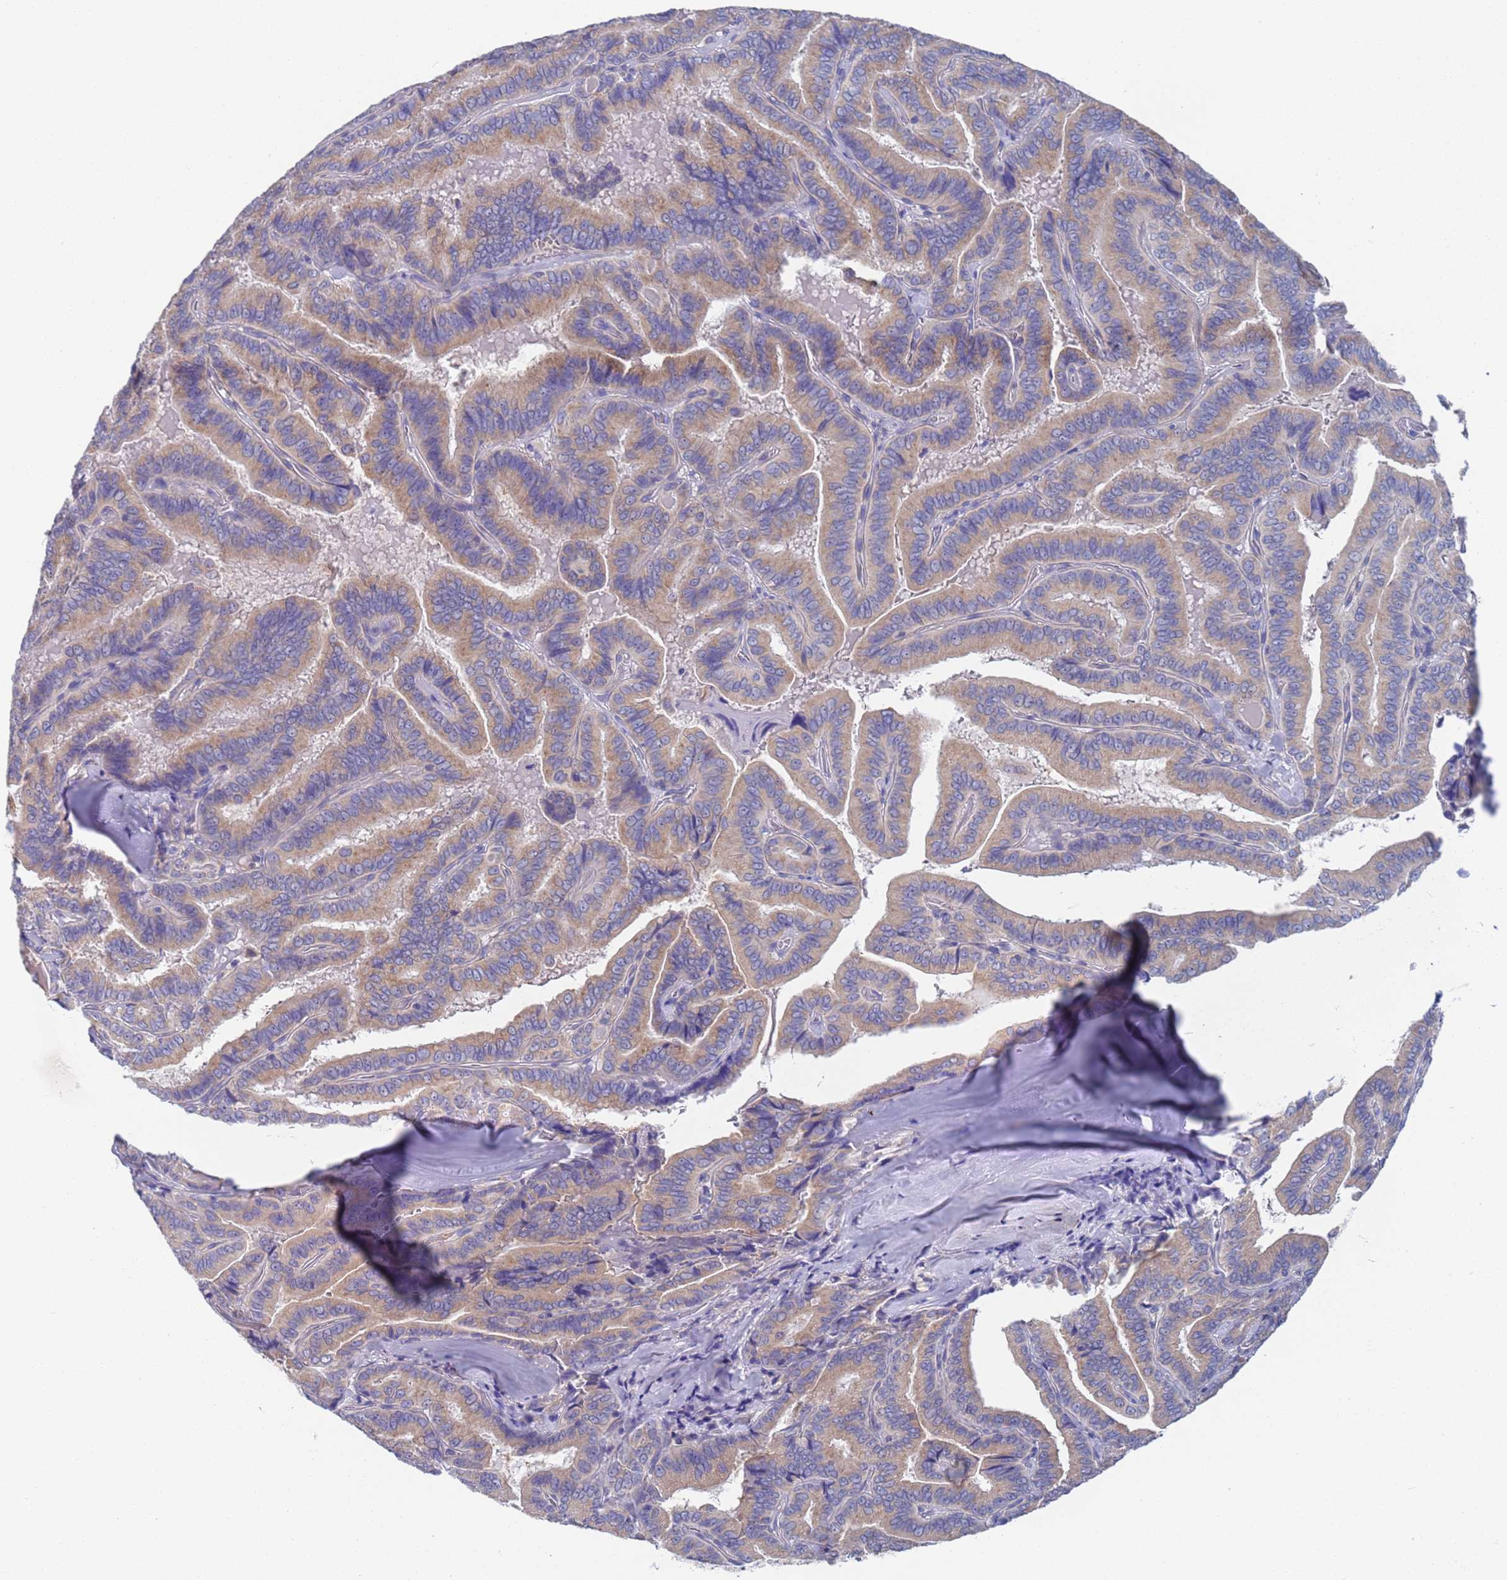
{"staining": {"intensity": "weak", "quantity": ">75%", "location": "cytoplasmic/membranous"}, "tissue": "thyroid cancer", "cell_type": "Tumor cells", "image_type": "cancer", "snomed": [{"axis": "morphology", "description": "Papillary adenocarcinoma, NOS"}, {"axis": "topography", "description": "Thyroid gland"}], "caption": "The histopathology image exhibits staining of thyroid papillary adenocarcinoma, revealing weak cytoplasmic/membranous protein staining (brown color) within tumor cells. (Brightfield microscopy of DAB IHC at high magnification).", "gene": "PET117", "patient": {"sex": "male", "age": 61}}